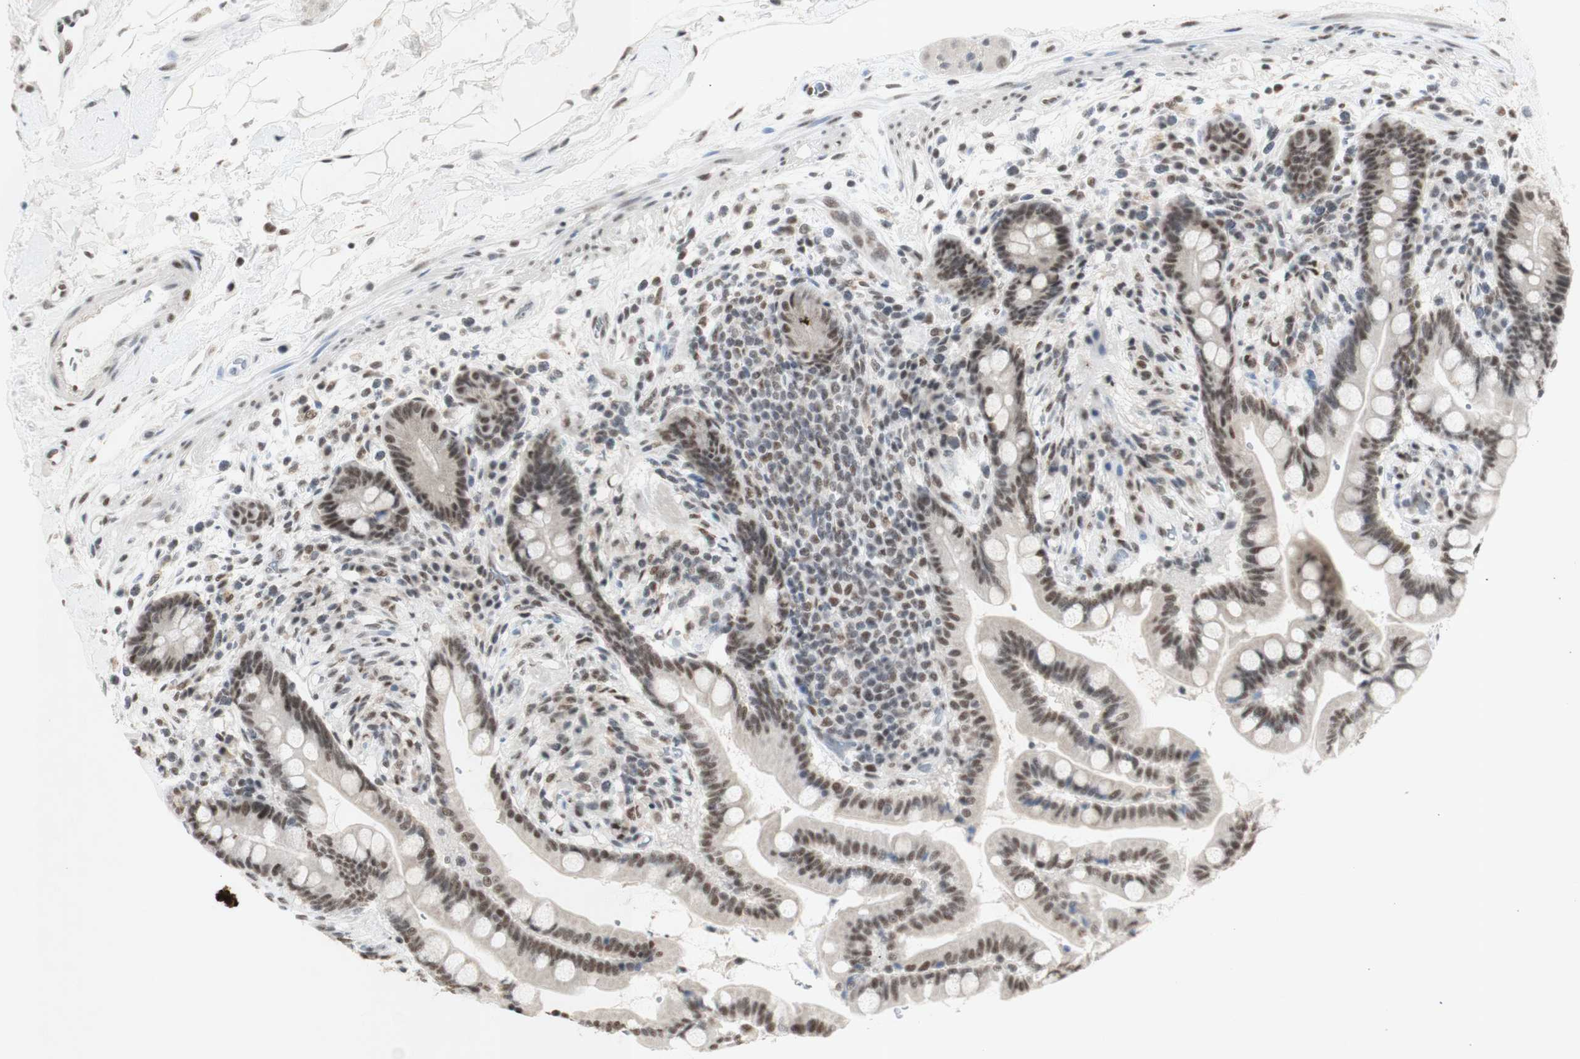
{"staining": {"intensity": "moderate", "quantity": ">75%", "location": "nuclear"}, "tissue": "colon", "cell_type": "Endothelial cells", "image_type": "normal", "snomed": [{"axis": "morphology", "description": "Normal tissue, NOS"}, {"axis": "topography", "description": "Colon"}], "caption": "Endothelial cells display moderate nuclear expression in approximately >75% of cells in benign colon.", "gene": "SNRPB", "patient": {"sex": "male", "age": 73}}